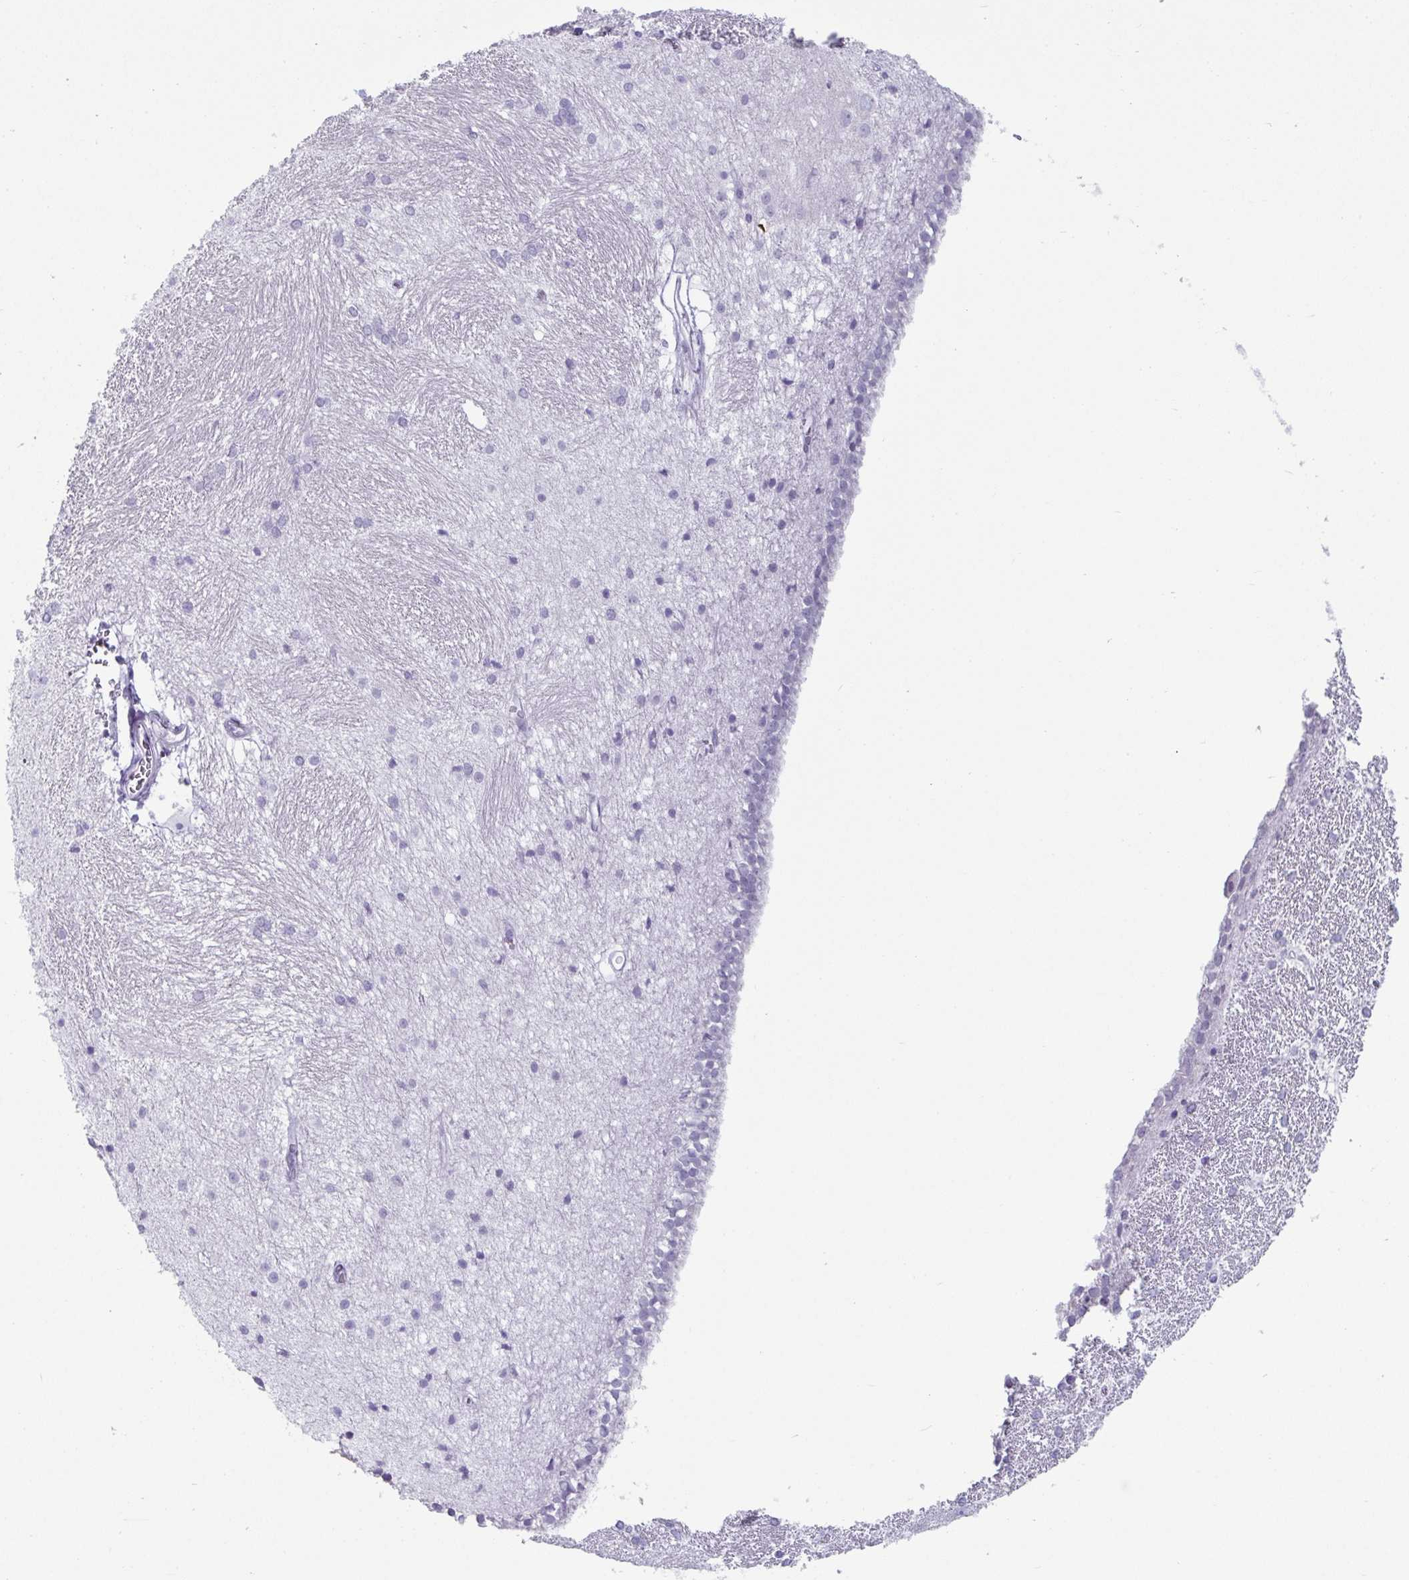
{"staining": {"intensity": "negative", "quantity": "none", "location": "none"}, "tissue": "hippocampus", "cell_type": "Glial cells", "image_type": "normal", "snomed": [{"axis": "morphology", "description": "Normal tissue, NOS"}, {"axis": "topography", "description": "Cerebral cortex"}, {"axis": "topography", "description": "Hippocampus"}], "caption": "IHC image of normal hippocampus: hippocampus stained with DAB (3,3'-diaminobenzidine) exhibits no significant protein expression in glial cells.", "gene": "VSIG10L", "patient": {"sex": "female", "age": 19}}